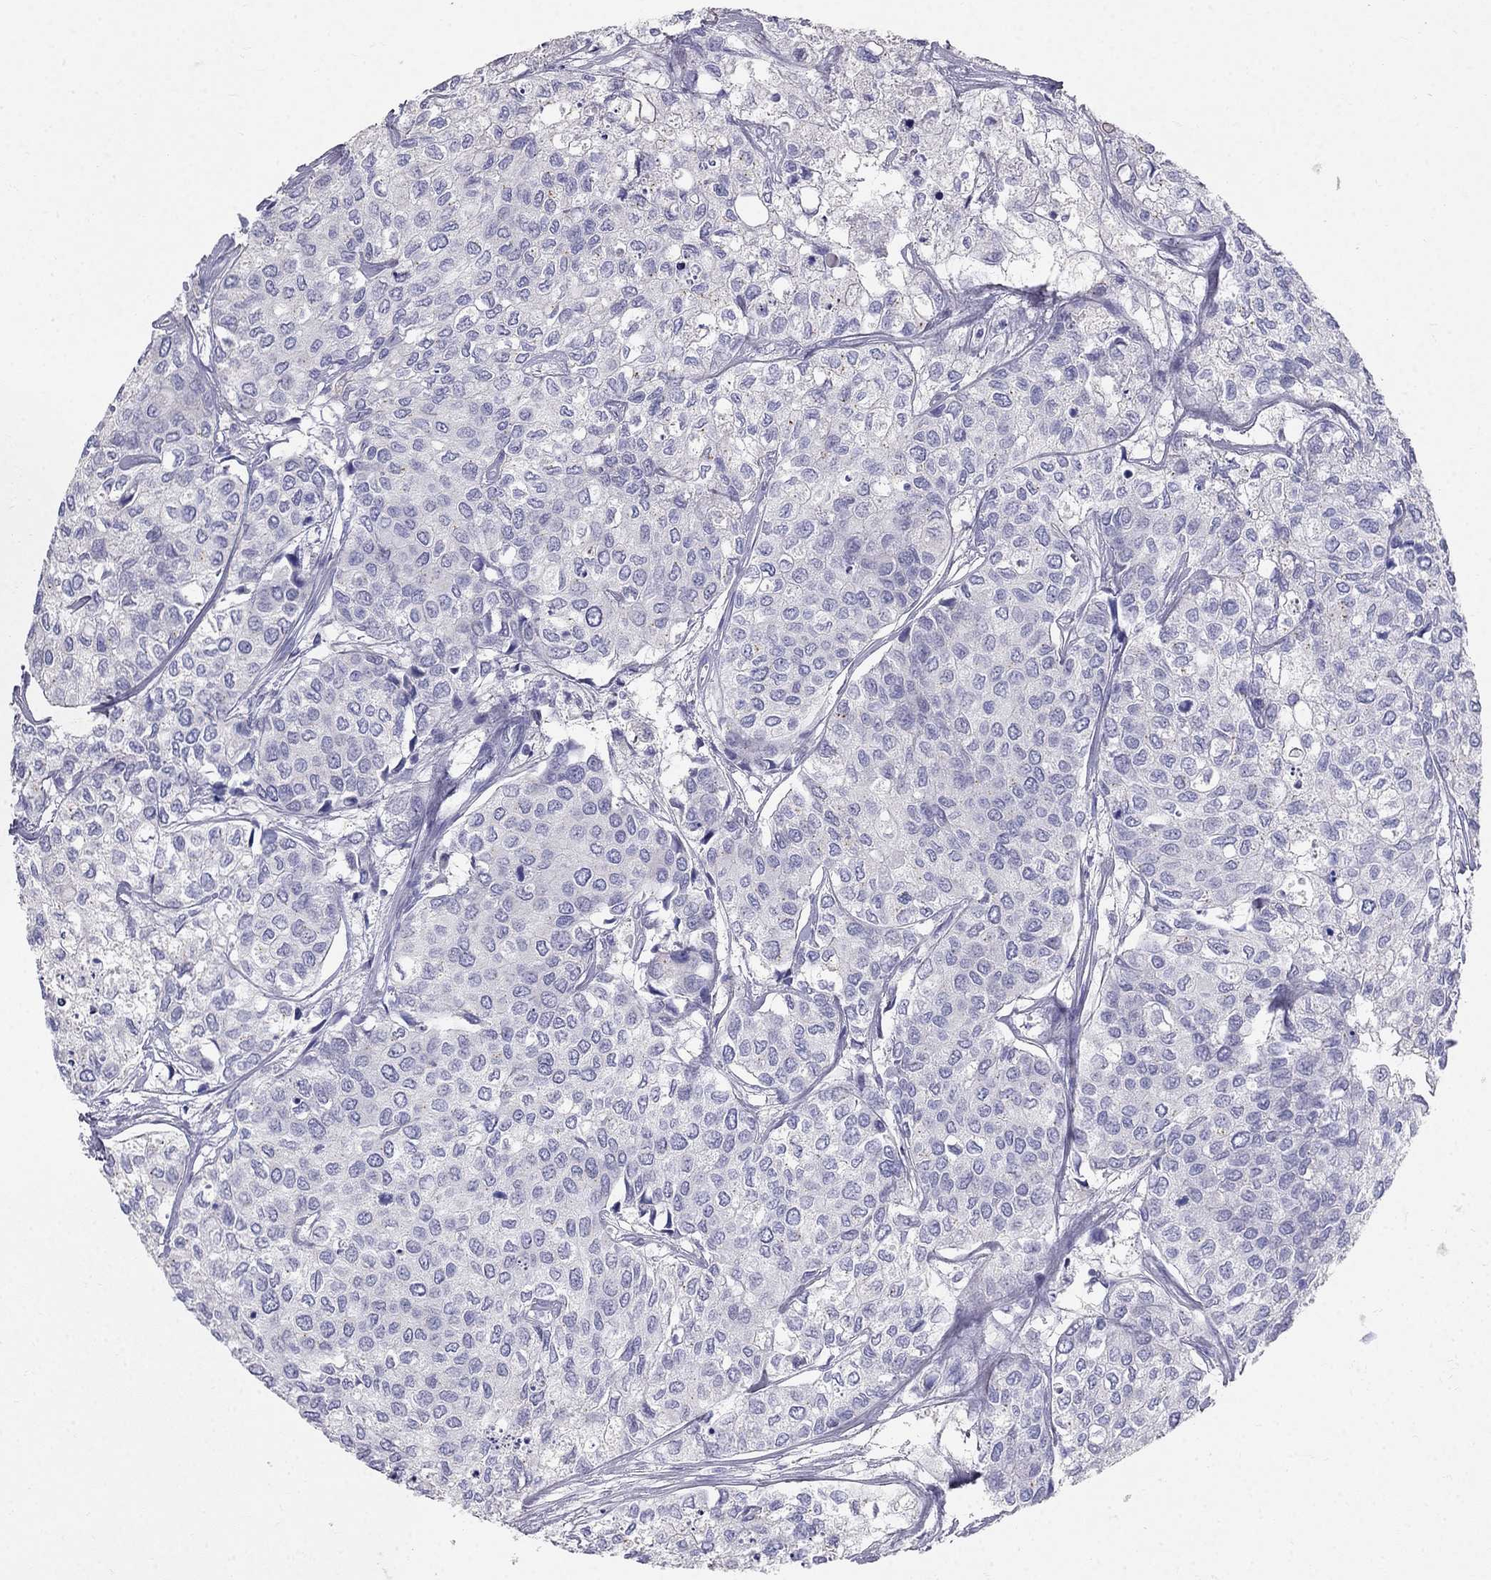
{"staining": {"intensity": "negative", "quantity": "none", "location": "none"}, "tissue": "urothelial cancer", "cell_type": "Tumor cells", "image_type": "cancer", "snomed": [{"axis": "morphology", "description": "Urothelial carcinoma, High grade"}, {"axis": "topography", "description": "Urinary bladder"}], "caption": "Immunohistochemistry image of neoplastic tissue: high-grade urothelial carcinoma stained with DAB demonstrates no significant protein positivity in tumor cells.", "gene": "RFLNA", "patient": {"sex": "male", "age": 73}}